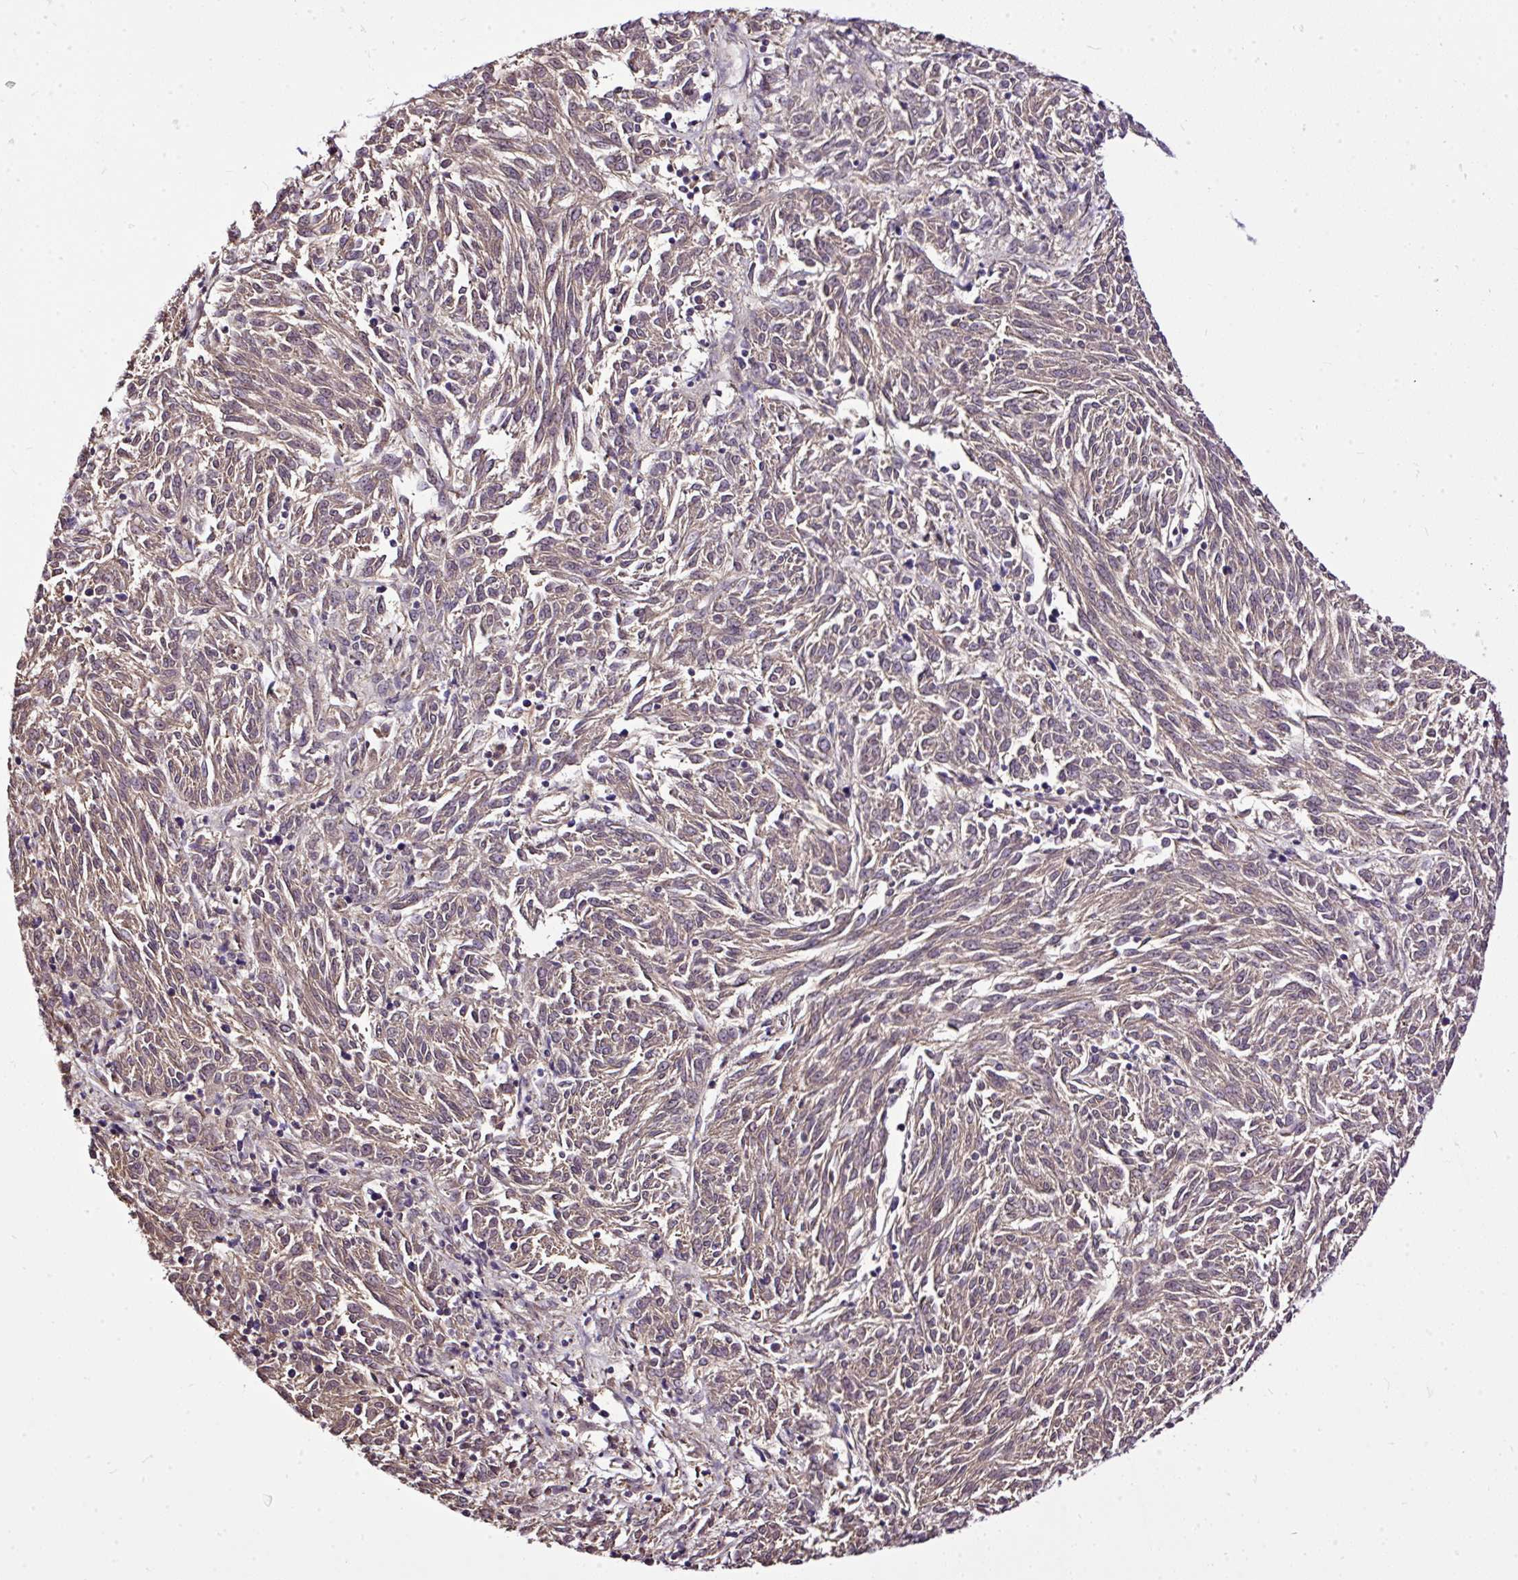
{"staining": {"intensity": "weak", "quantity": "25%-75%", "location": "cytoplasmic/membranous"}, "tissue": "melanoma", "cell_type": "Tumor cells", "image_type": "cancer", "snomed": [{"axis": "morphology", "description": "Malignant melanoma, NOS"}, {"axis": "topography", "description": "Skin"}], "caption": "Tumor cells display low levels of weak cytoplasmic/membranous expression in about 25%-75% of cells in malignant melanoma.", "gene": "CLEC3B", "patient": {"sex": "female", "age": 72}}